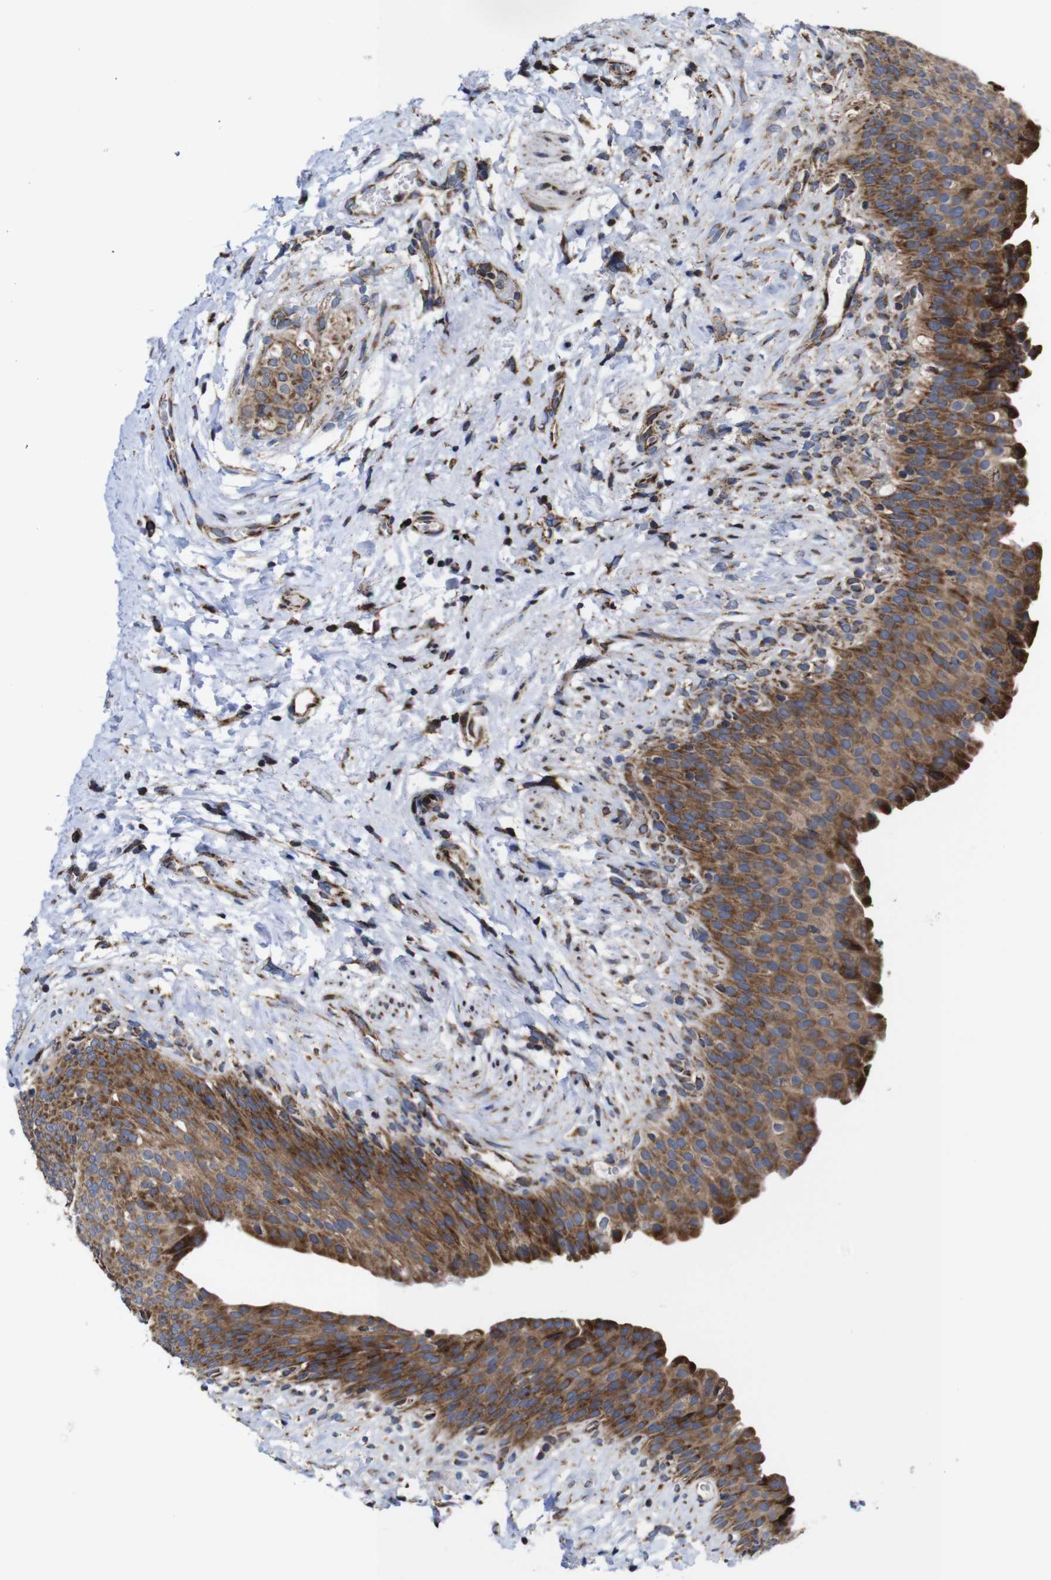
{"staining": {"intensity": "moderate", "quantity": ">75%", "location": "cytoplasmic/membranous"}, "tissue": "urinary bladder", "cell_type": "Urothelial cells", "image_type": "normal", "snomed": [{"axis": "morphology", "description": "Normal tissue, NOS"}, {"axis": "topography", "description": "Urinary bladder"}], "caption": "Immunohistochemistry (IHC) of benign human urinary bladder shows medium levels of moderate cytoplasmic/membranous expression in about >75% of urothelial cells. (DAB = brown stain, brightfield microscopy at high magnification).", "gene": "C17orf80", "patient": {"sex": "female", "age": 79}}